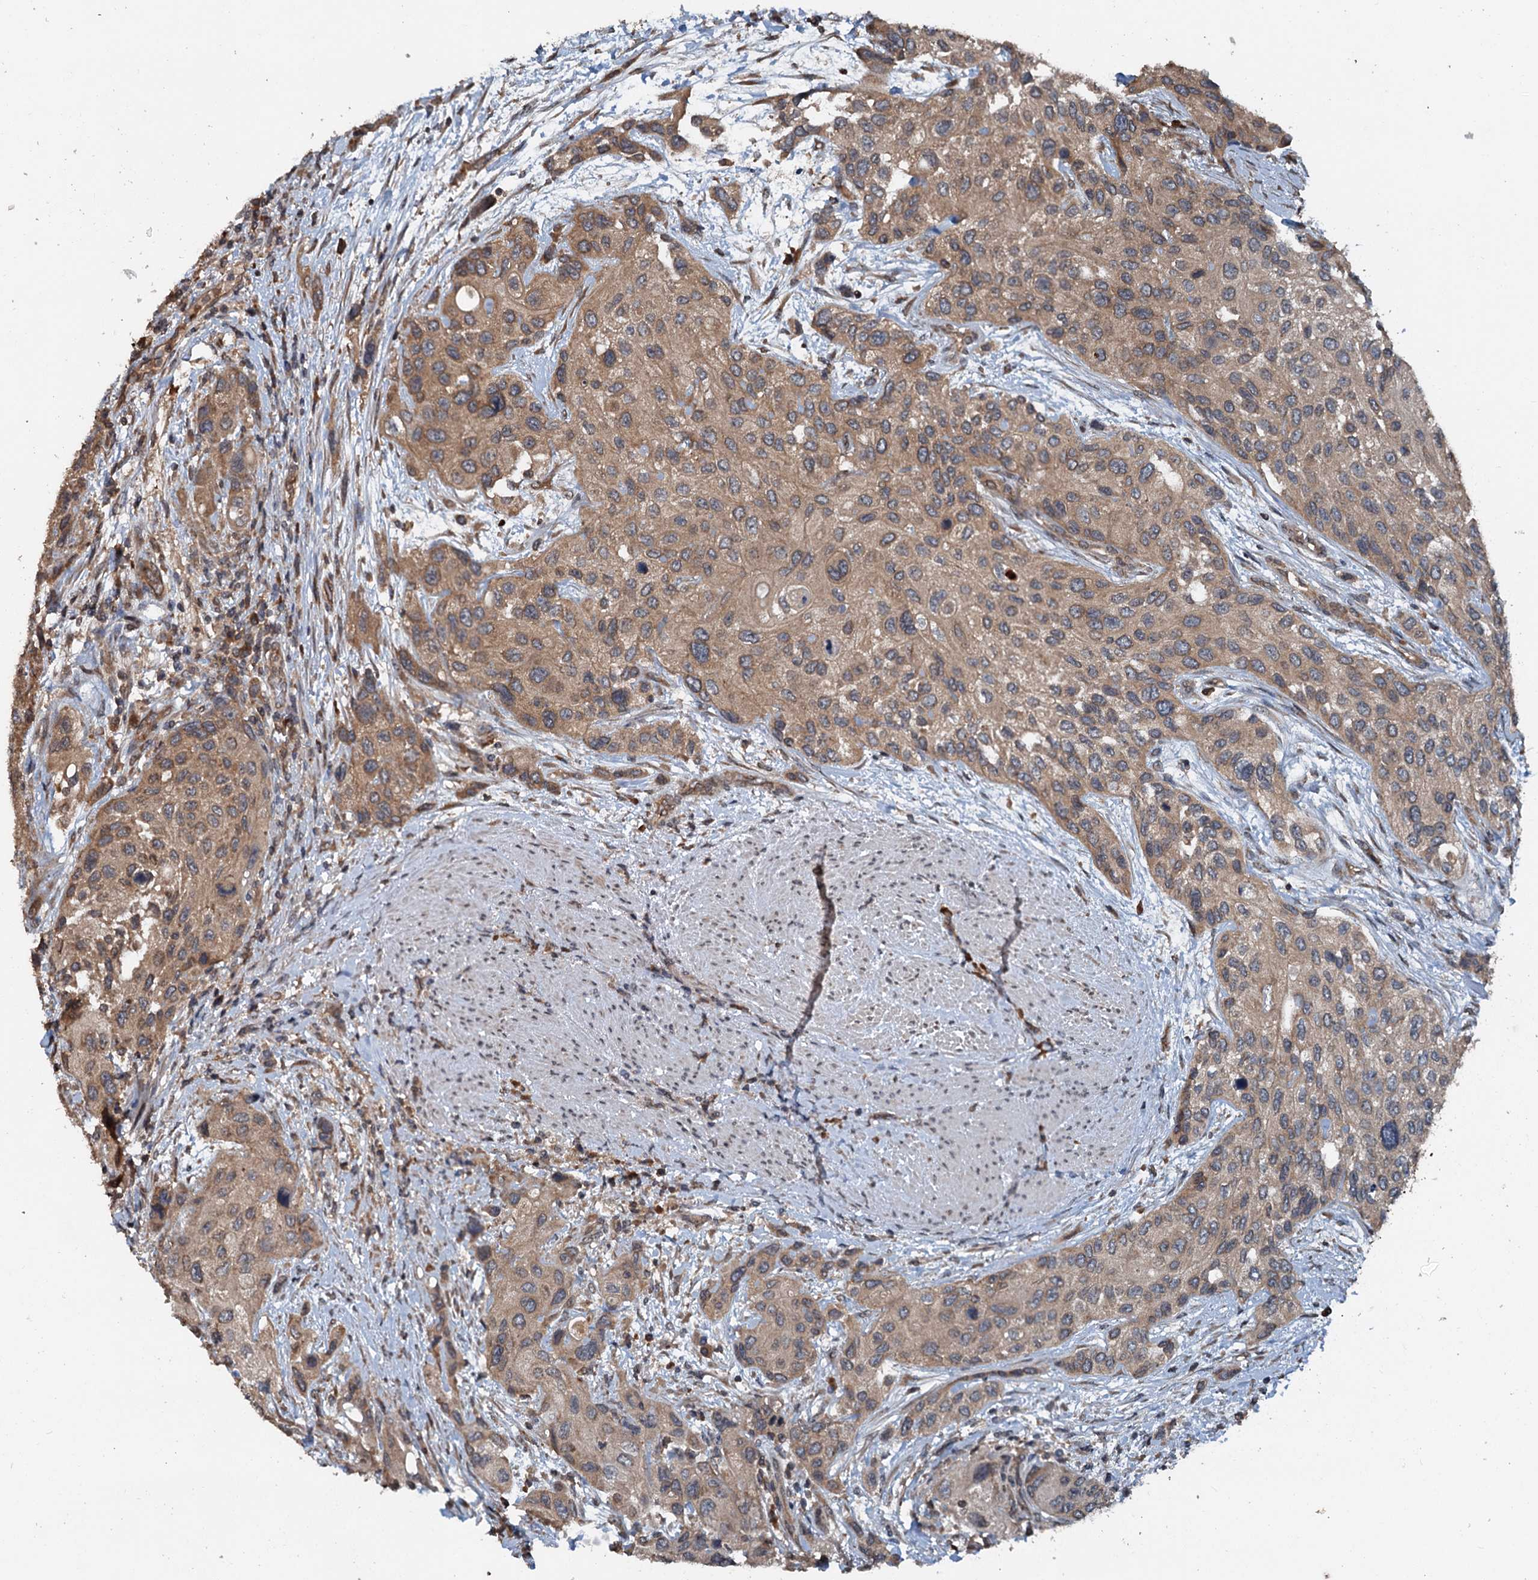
{"staining": {"intensity": "moderate", "quantity": ">75%", "location": "cytoplasmic/membranous"}, "tissue": "urothelial cancer", "cell_type": "Tumor cells", "image_type": "cancer", "snomed": [{"axis": "morphology", "description": "Normal tissue, NOS"}, {"axis": "morphology", "description": "Urothelial carcinoma, High grade"}, {"axis": "topography", "description": "Vascular tissue"}, {"axis": "topography", "description": "Urinary bladder"}], "caption": "Immunohistochemistry staining of urothelial cancer, which shows medium levels of moderate cytoplasmic/membranous expression in approximately >75% of tumor cells indicating moderate cytoplasmic/membranous protein staining. The staining was performed using DAB (3,3'-diaminobenzidine) (brown) for protein detection and nuclei were counterstained in hematoxylin (blue).", "gene": "N4BP2L2", "patient": {"sex": "female", "age": 56}}